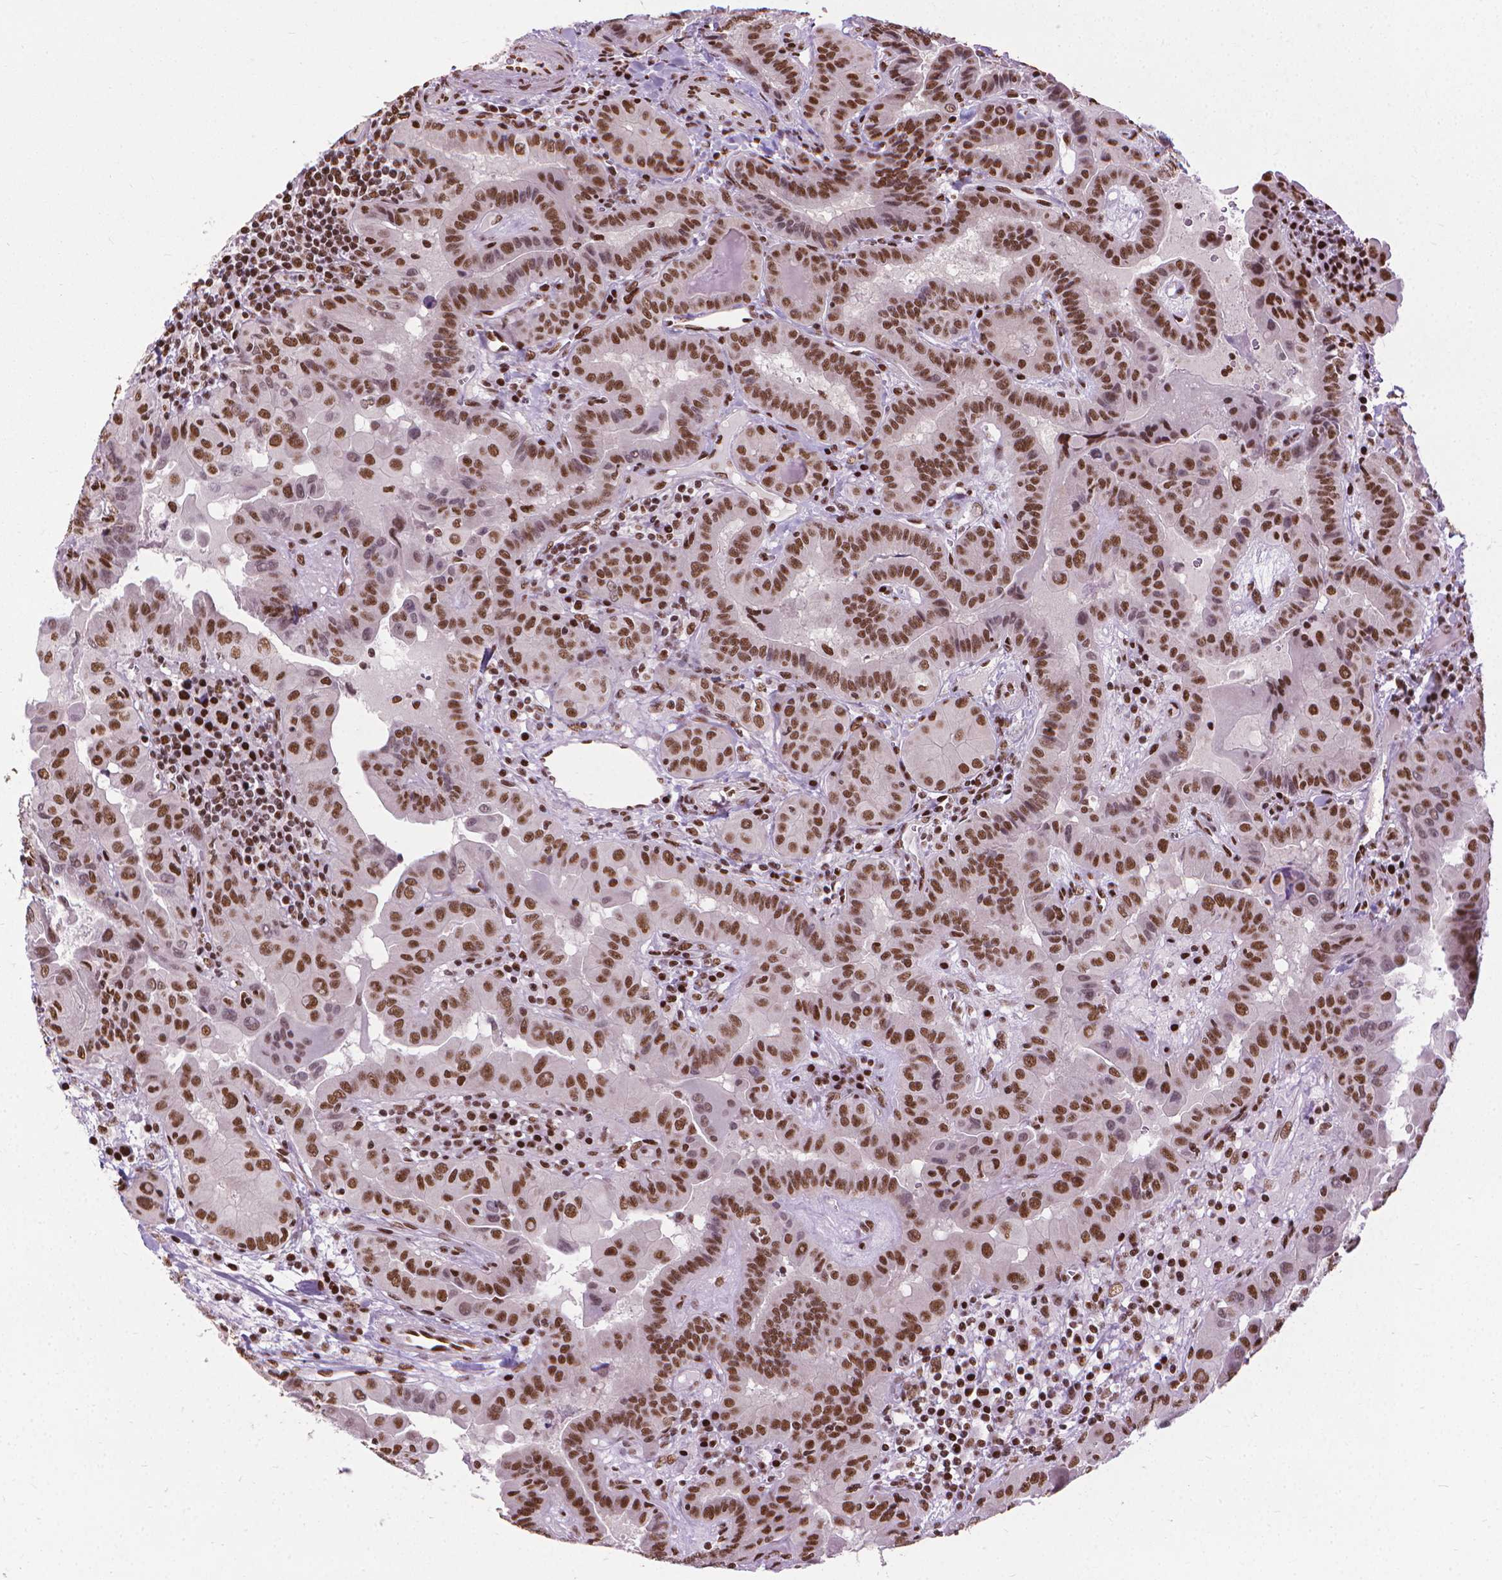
{"staining": {"intensity": "moderate", "quantity": ">75%", "location": "nuclear"}, "tissue": "thyroid cancer", "cell_type": "Tumor cells", "image_type": "cancer", "snomed": [{"axis": "morphology", "description": "Papillary adenocarcinoma, NOS"}, {"axis": "topography", "description": "Thyroid gland"}], "caption": "A high-resolution micrograph shows immunohistochemistry (IHC) staining of thyroid cancer (papillary adenocarcinoma), which demonstrates moderate nuclear expression in approximately >75% of tumor cells.", "gene": "AKAP8", "patient": {"sex": "female", "age": 37}}